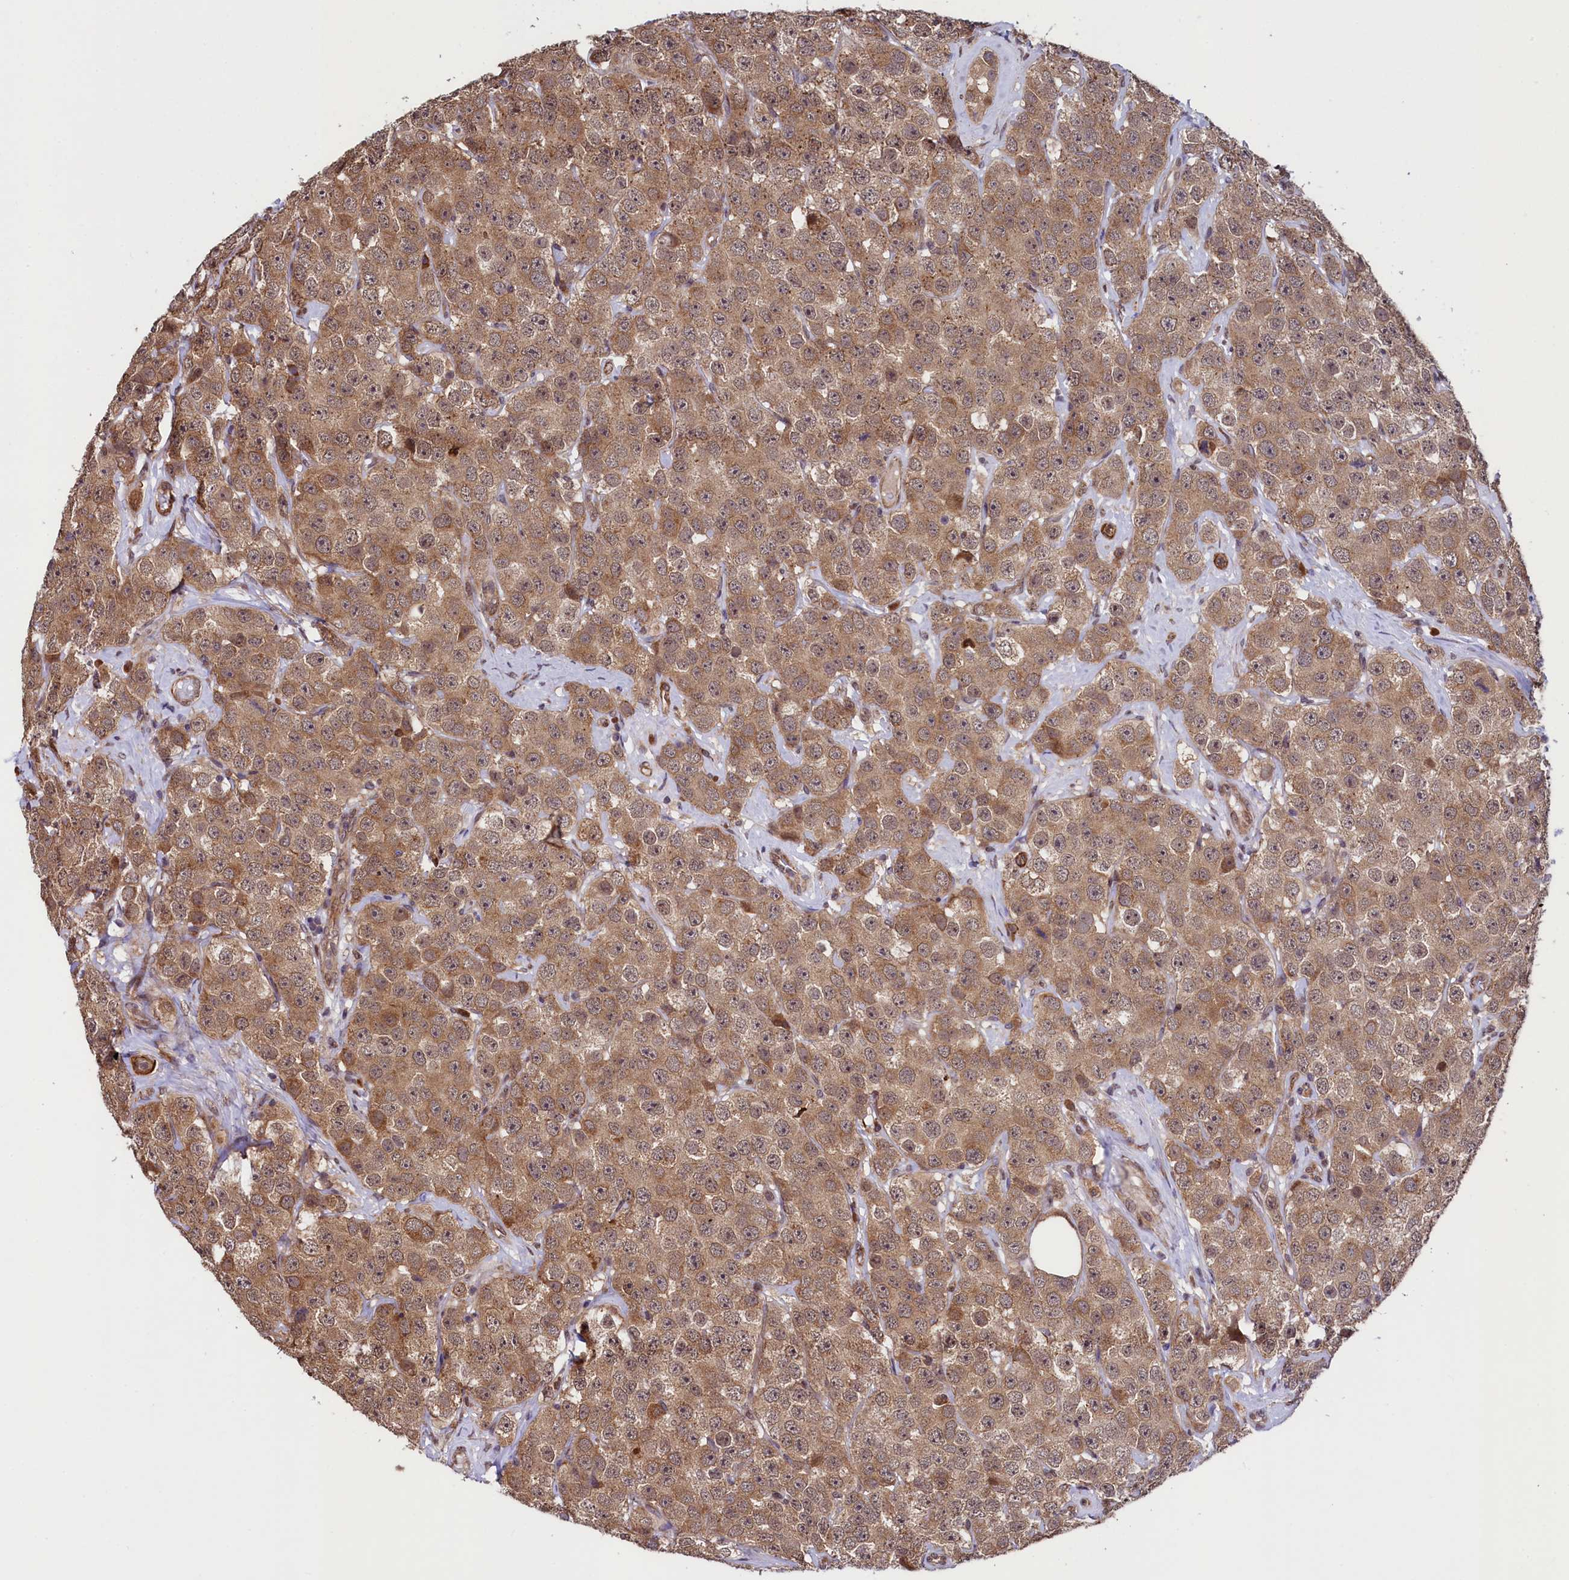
{"staining": {"intensity": "moderate", "quantity": ">75%", "location": "cytoplasmic/membranous"}, "tissue": "testis cancer", "cell_type": "Tumor cells", "image_type": "cancer", "snomed": [{"axis": "morphology", "description": "Seminoma, NOS"}, {"axis": "topography", "description": "Testis"}], "caption": "This histopathology image shows testis seminoma stained with immunohistochemistry to label a protein in brown. The cytoplasmic/membranous of tumor cells show moderate positivity for the protein. Nuclei are counter-stained blue.", "gene": "LEO1", "patient": {"sex": "male", "age": 28}}